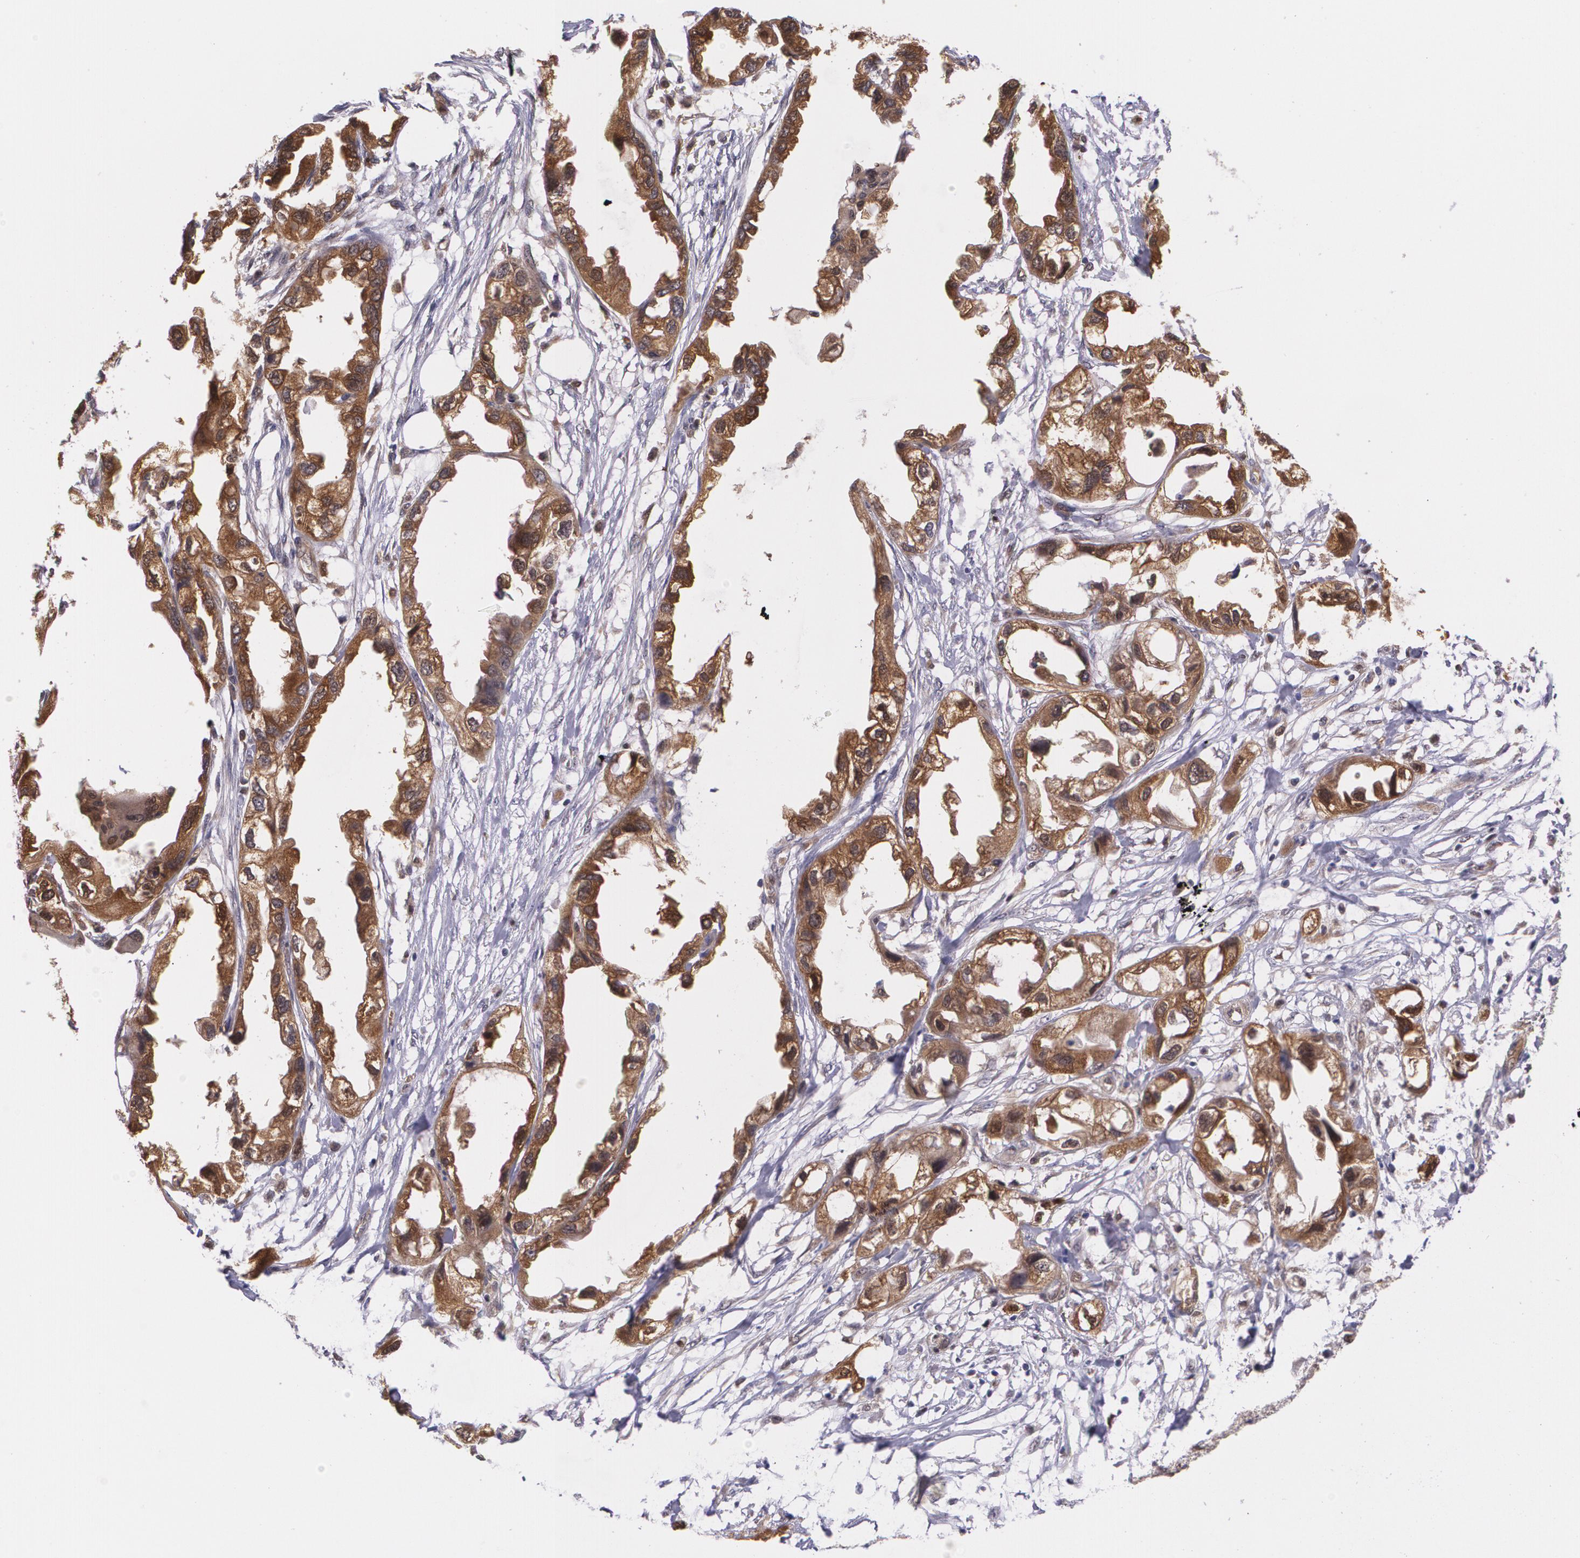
{"staining": {"intensity": "strong", "quantity": ">75%", "location": "cytoplasmic/membranous"}, "tissue": "endometrial cancer", "cell_type": "Tumor cells", "image_type": "cancer", "snomed": [{"axis": "morphology", "description": "Adenocarcinoma, NOS"}, {"axis": "topography", "description": "Endometrium"}], "caption": "Immunohistochemistry (IHC) histopathology image of neoplastic tissue: endometrial cancer (adenocarcinoma) stained using immunohistochemistry displays high levels of strong protein expression localized specifically in the cytoplasmic/membranous of tumor cells, appearing as a cytoplasmic/membranous brown color.", "gene": "HSPH1", "patient": {"sex": "female", "age": 67}}